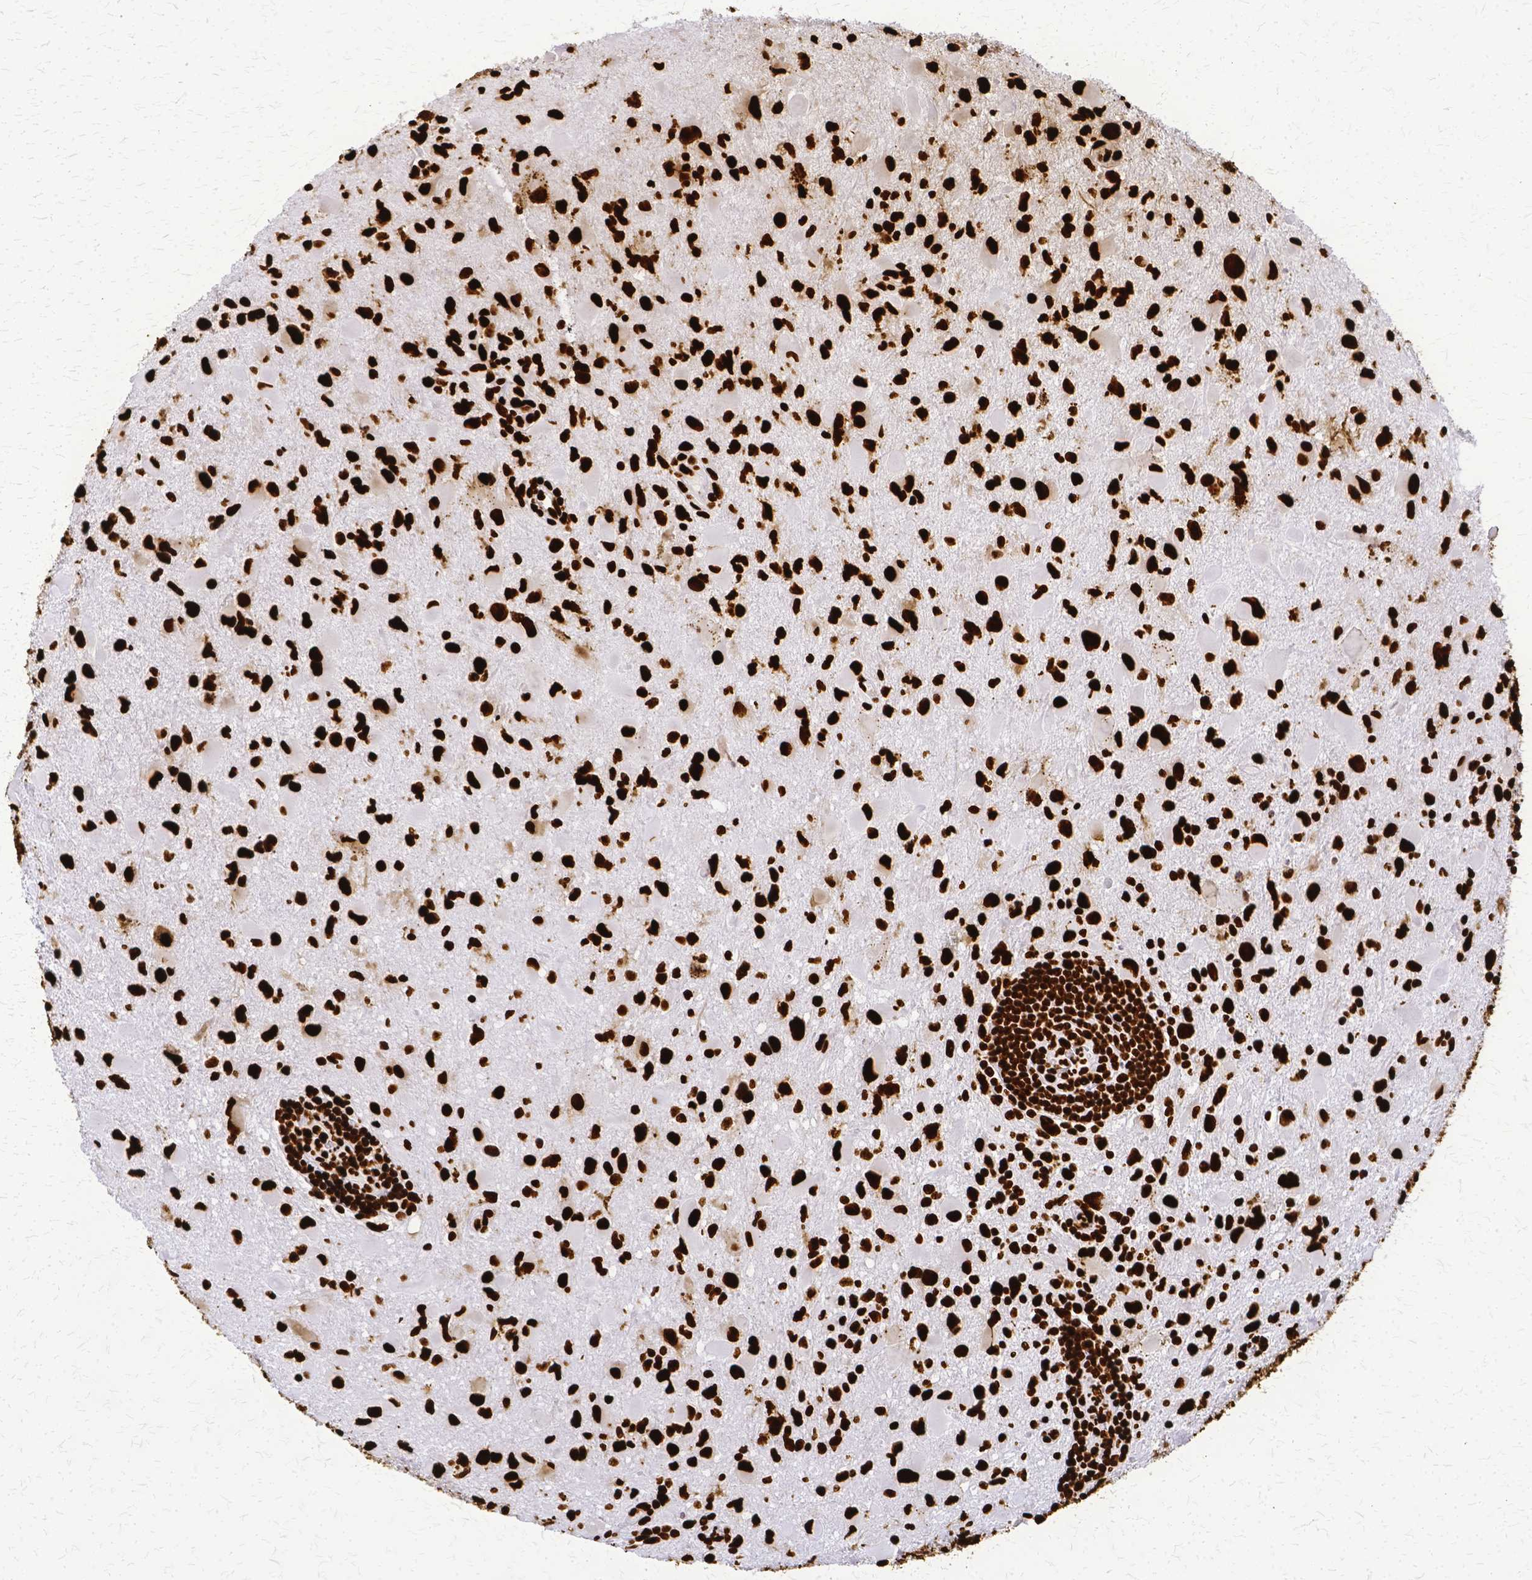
{"staining": {"intensity": "strong", "quantity": ">75%", "location": "nuclear"}, "tissue": "glioma", "cell_type": "Tumor cells", "image_type": "cancer", "snomed": [{"axis": "morphology", "description": "Glioma, malignant, Low grade"}, {"axis": "topography", "description": "Brain"}], "caption": "Immunohistochemistry of glioma demonstrates high levels of strong nuclear expression in approximately >75% of tumor cells.", "gene": "SFPQ", "patient": {"sex": "female", "age": 32}}